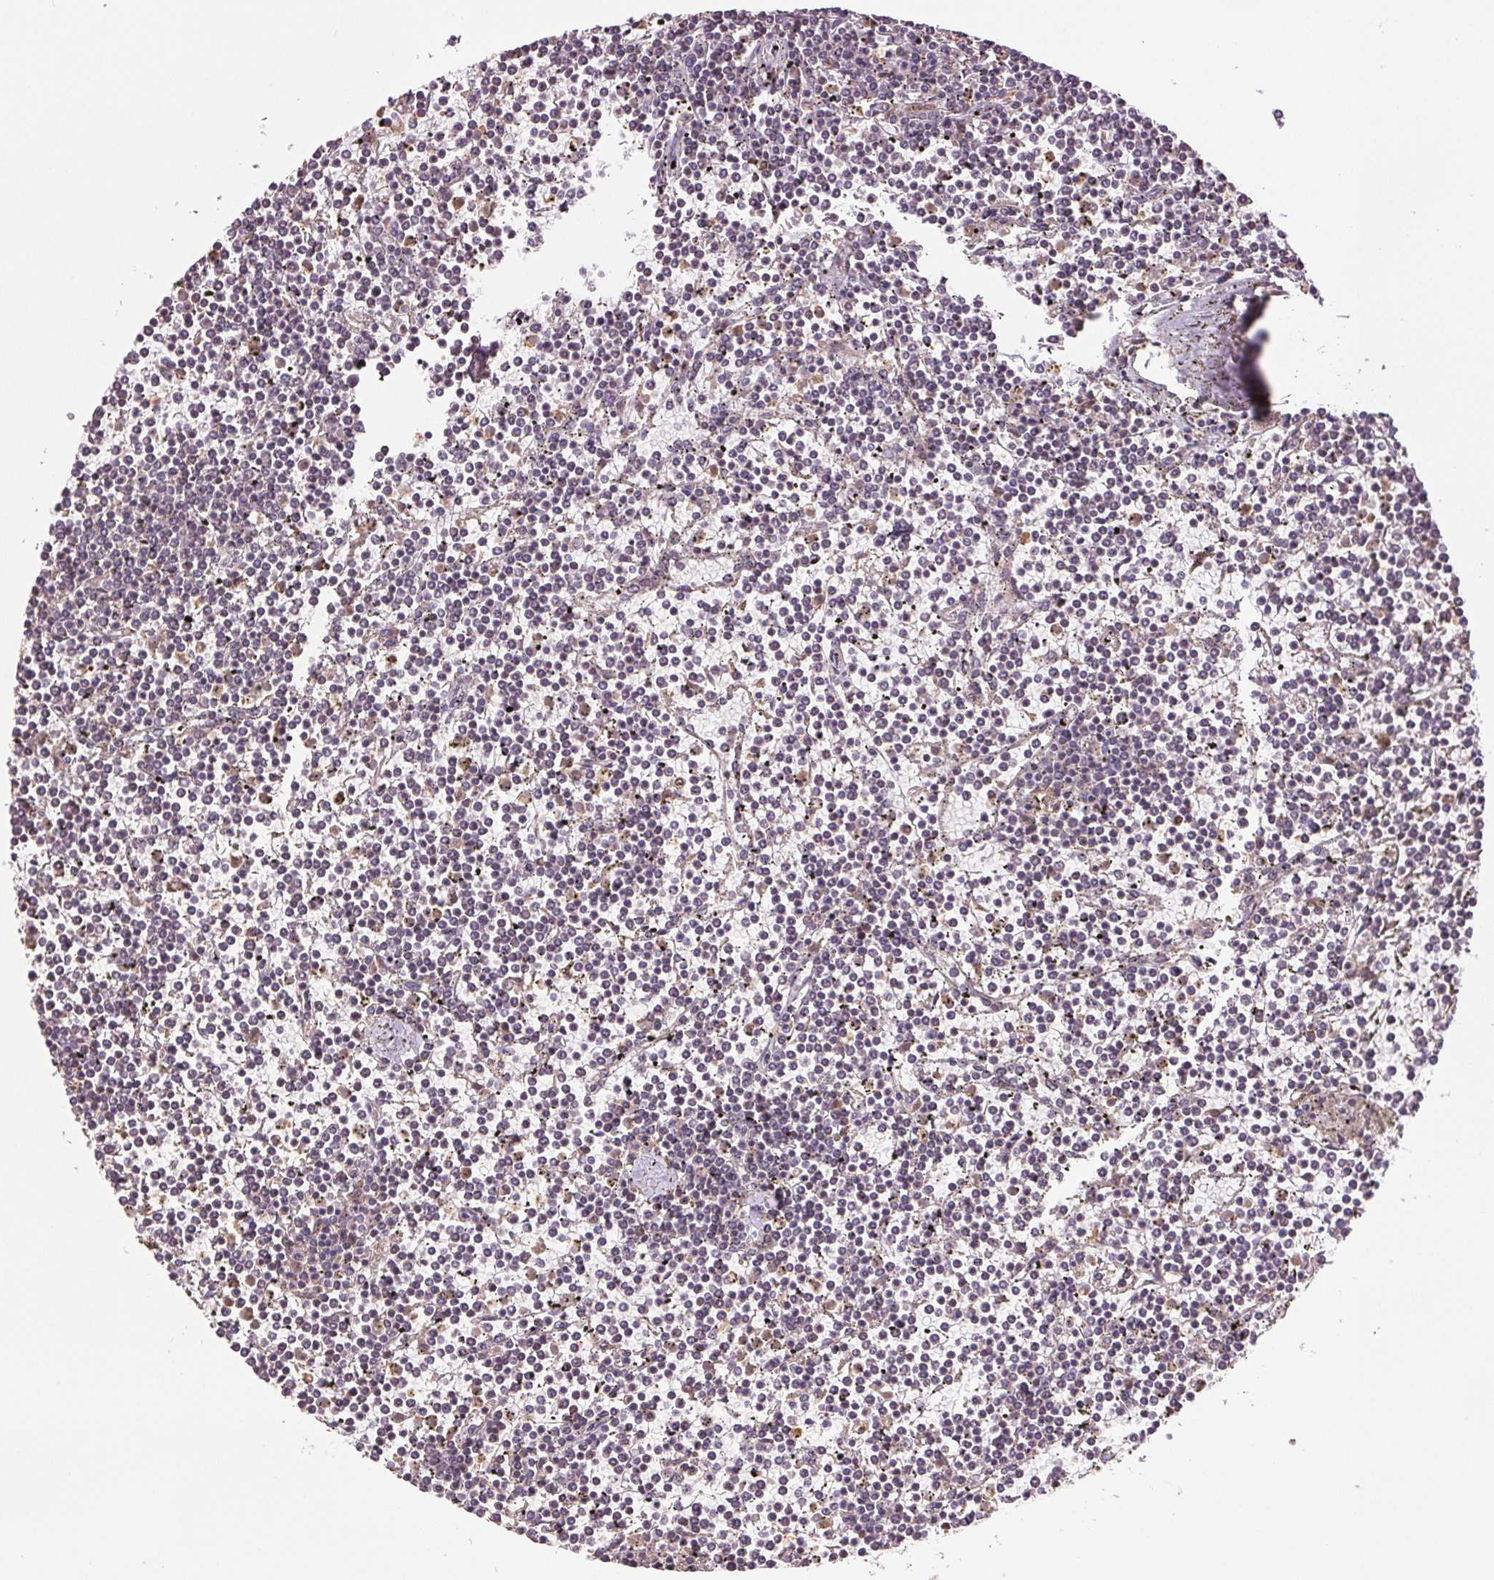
{"staining": {"intensity": "negative", "quantity": "none", "location": "none"}, "tissue": "lymphoma", "cell_type": "Tumor cells", "image_type": "cancer", "snomed": [{"axis": "morphology", "description": "Malignant lymphoma, non-Hodgkin's type, Low grade"}, {"axis": "topography", "description": "Spleen"}], "caption": "IHC of human low-grade malignant lymphoma, non-Hodgkin's type demonstrates no expression in tumor cells.", "gene": "TMEM253", "patient": {"sex": "female", "age": 19}}